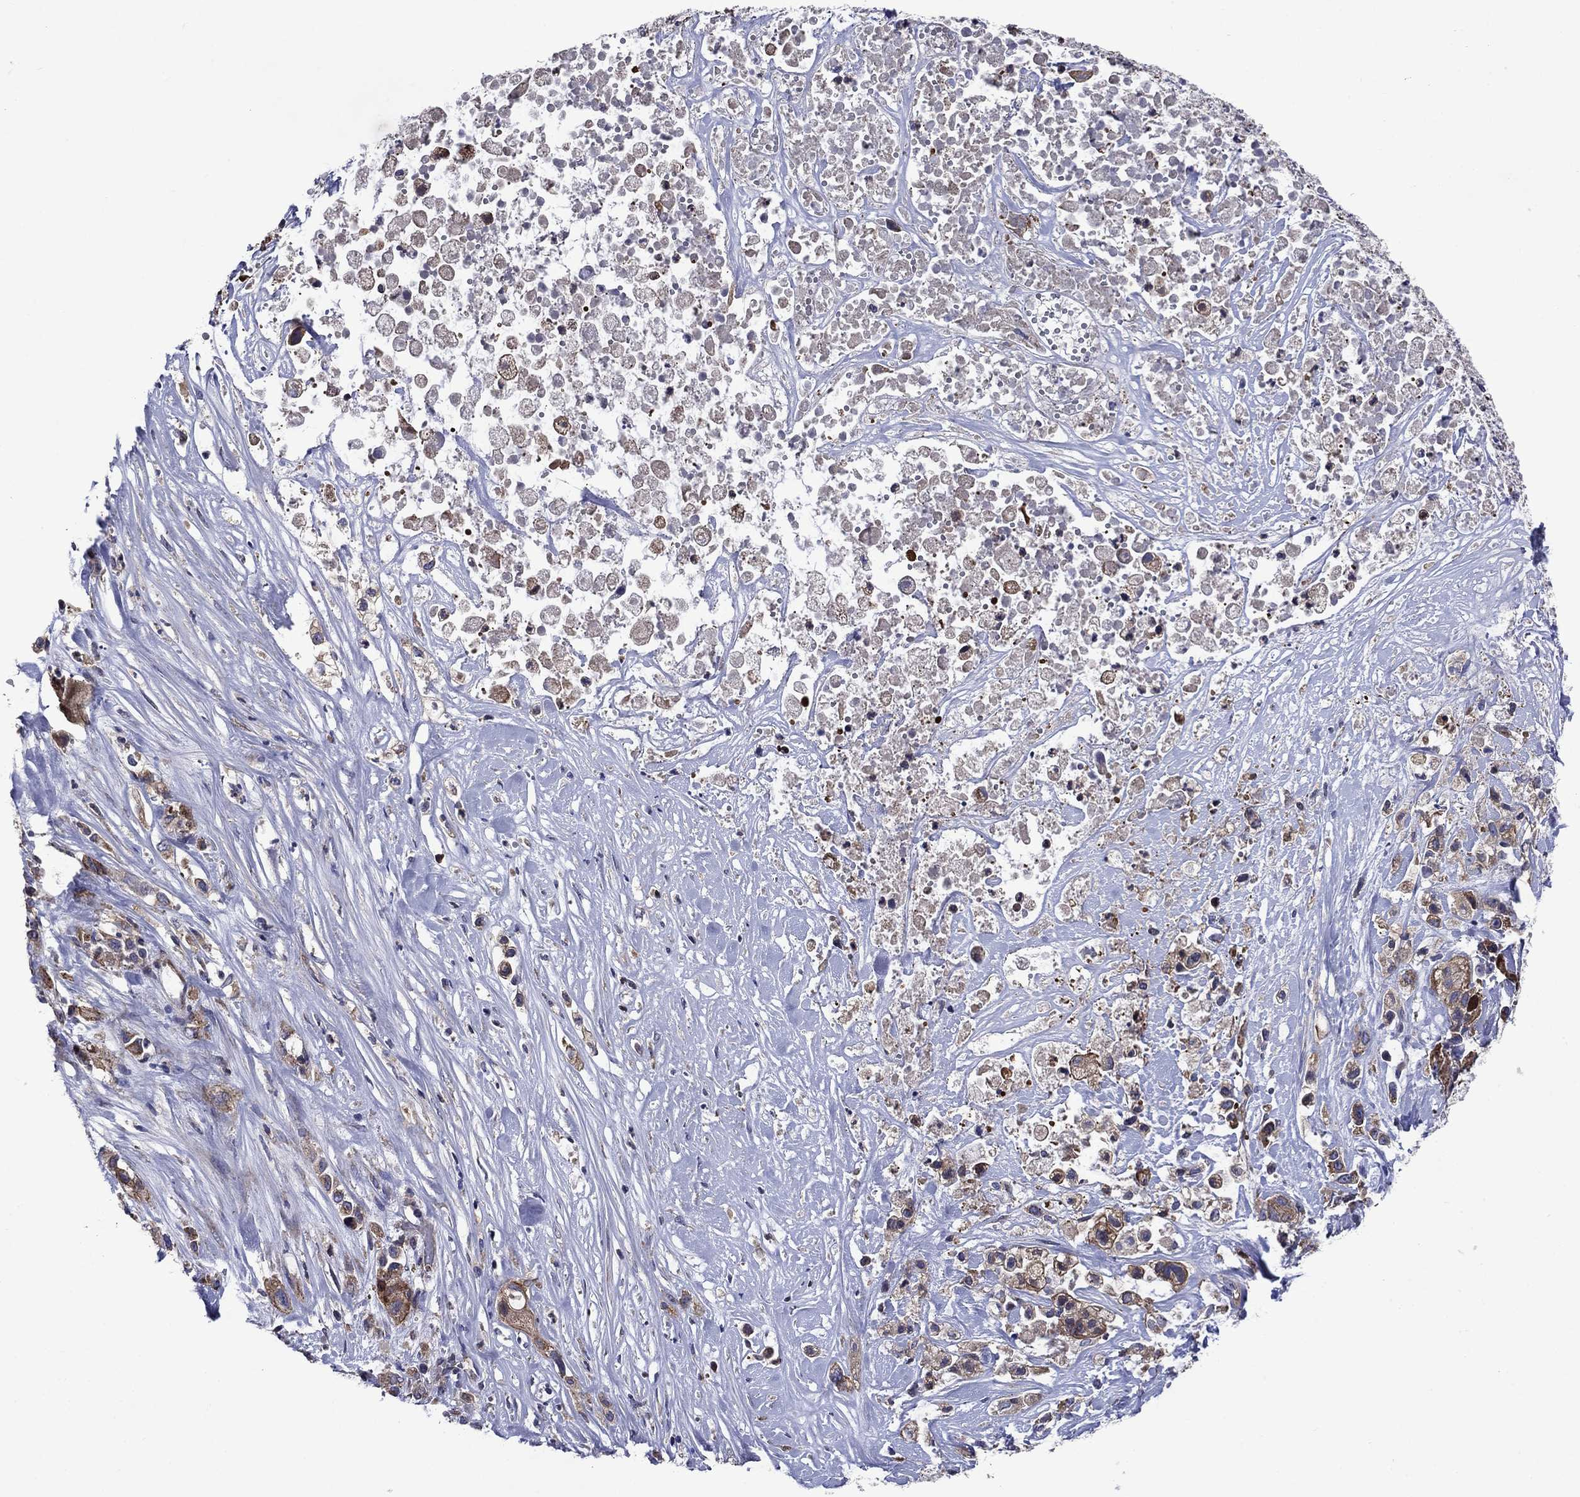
{"staining": {"intensity": "moderate", "quantity": "<25%", "location": "cytoplasmic/membranous"}, "tissue": "pancreatic cancer", "cell_type": "Tumor cells", "image_type": "cancer", "snomed": [{"axis": "morphology", "description": "Adenocarcinoma, NOS"}, {"axis": "topography", "description": "Pancreas"}], "caption": "Adenocarcinoma (pancreatic) stained with DAB (3,3'-diaminobenzidine) immunohistochemistry displays low levels of moderate cytoplasmic/membranous positivity in approximately <25% of tumor cells.", "gene": "KIF22", "patient": {"sex": "male", "age": 44}}